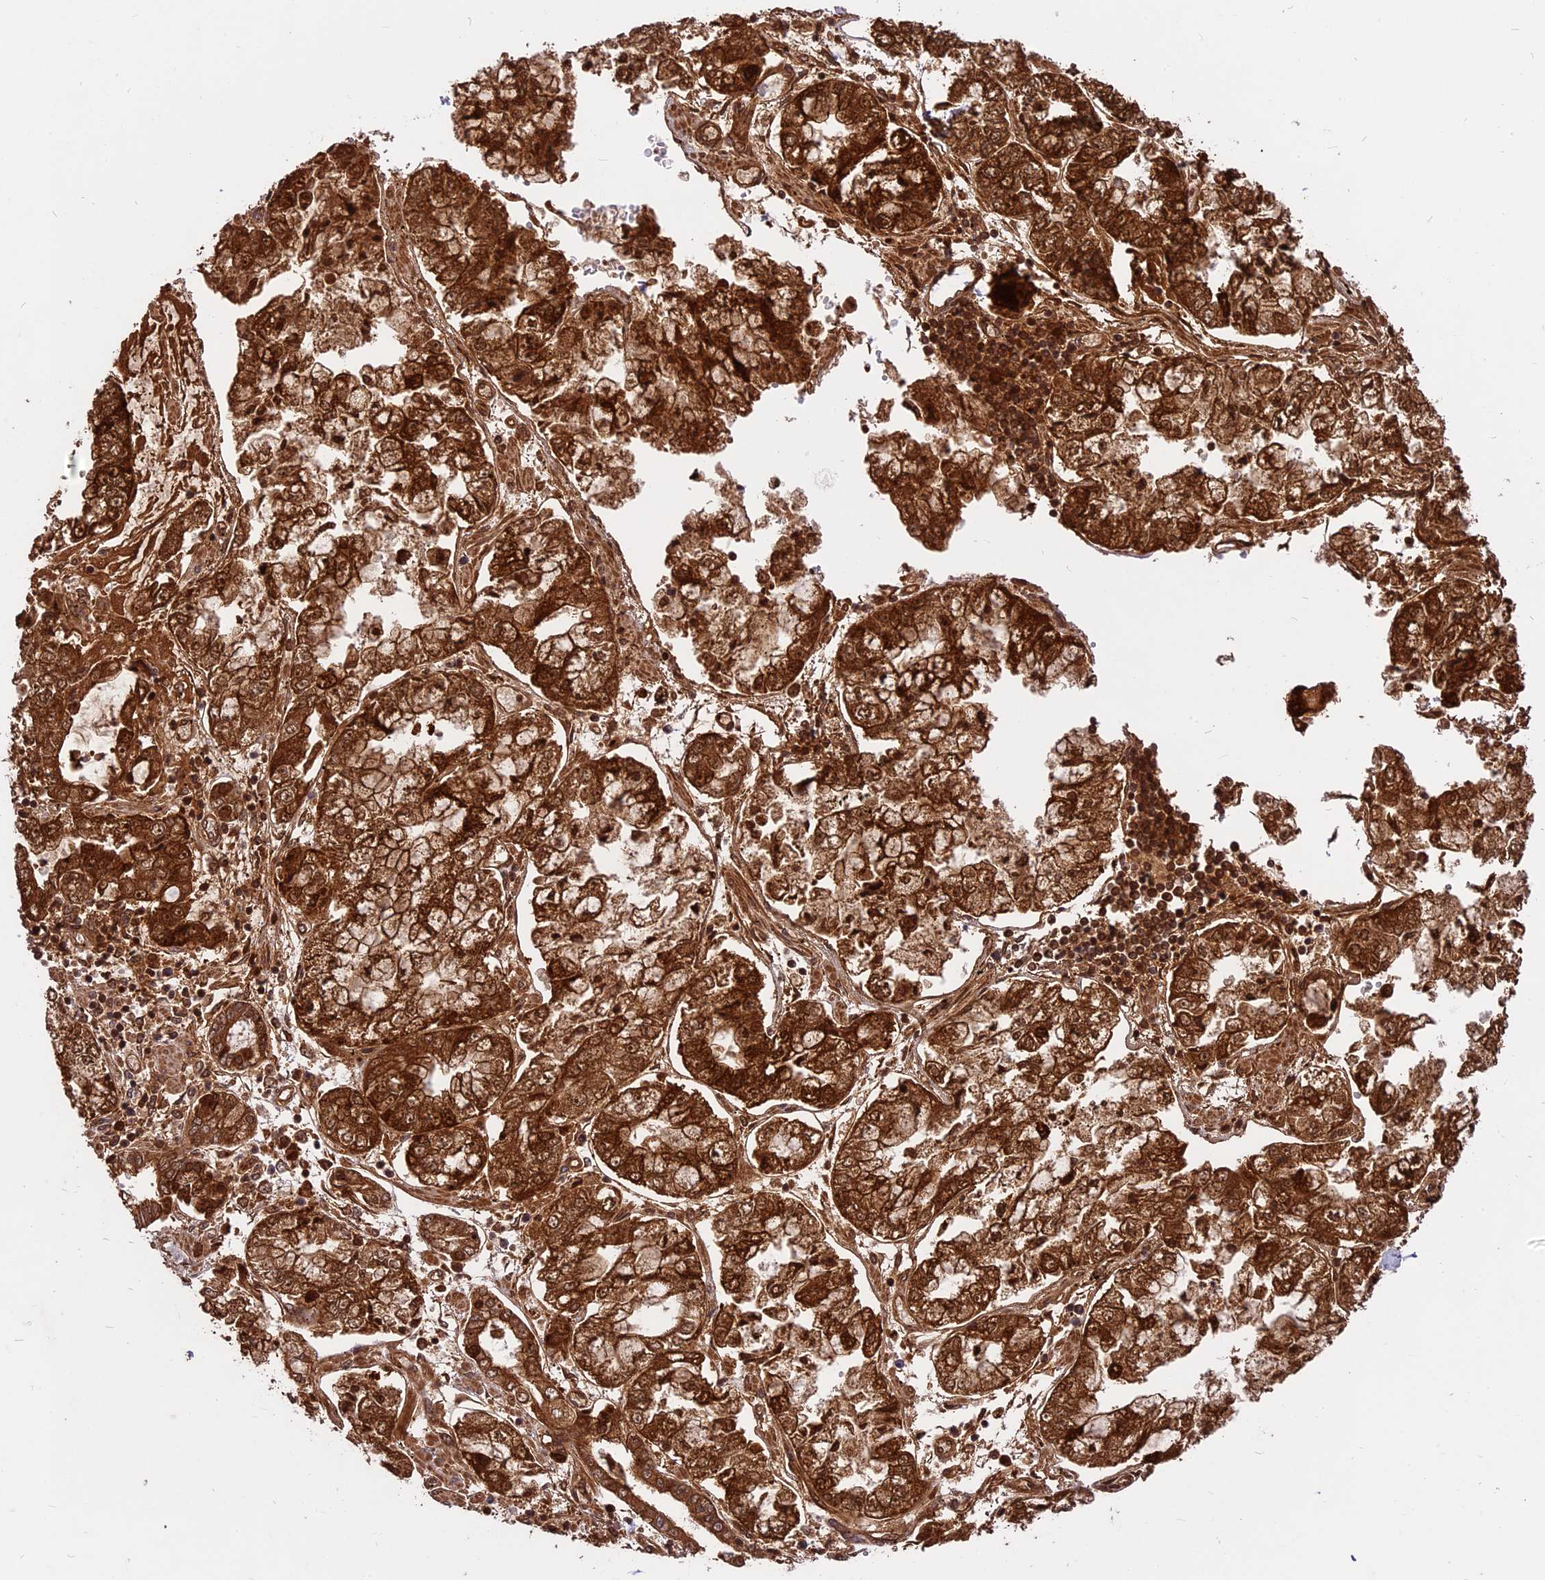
{"staining": {"intensity": "strong", "quantity": ">75%", "location": "cytoplasmic/membranous,nuclear"}, "tissue": "stomach cancer", "cell_type": "Tumor cells", "image_type": "cancer", "snomed": [{"axis": "morphology", "description": "Adenocarcinoma, NOS"}, {"axis": "topography", "description": "Stomach"}], "caption": "Human stomach adenocarcinoma stained with a protein marker displays strong staining in tumor cells.", "gene": "COX17", "patient": {"sex": "male", "age": 76}}